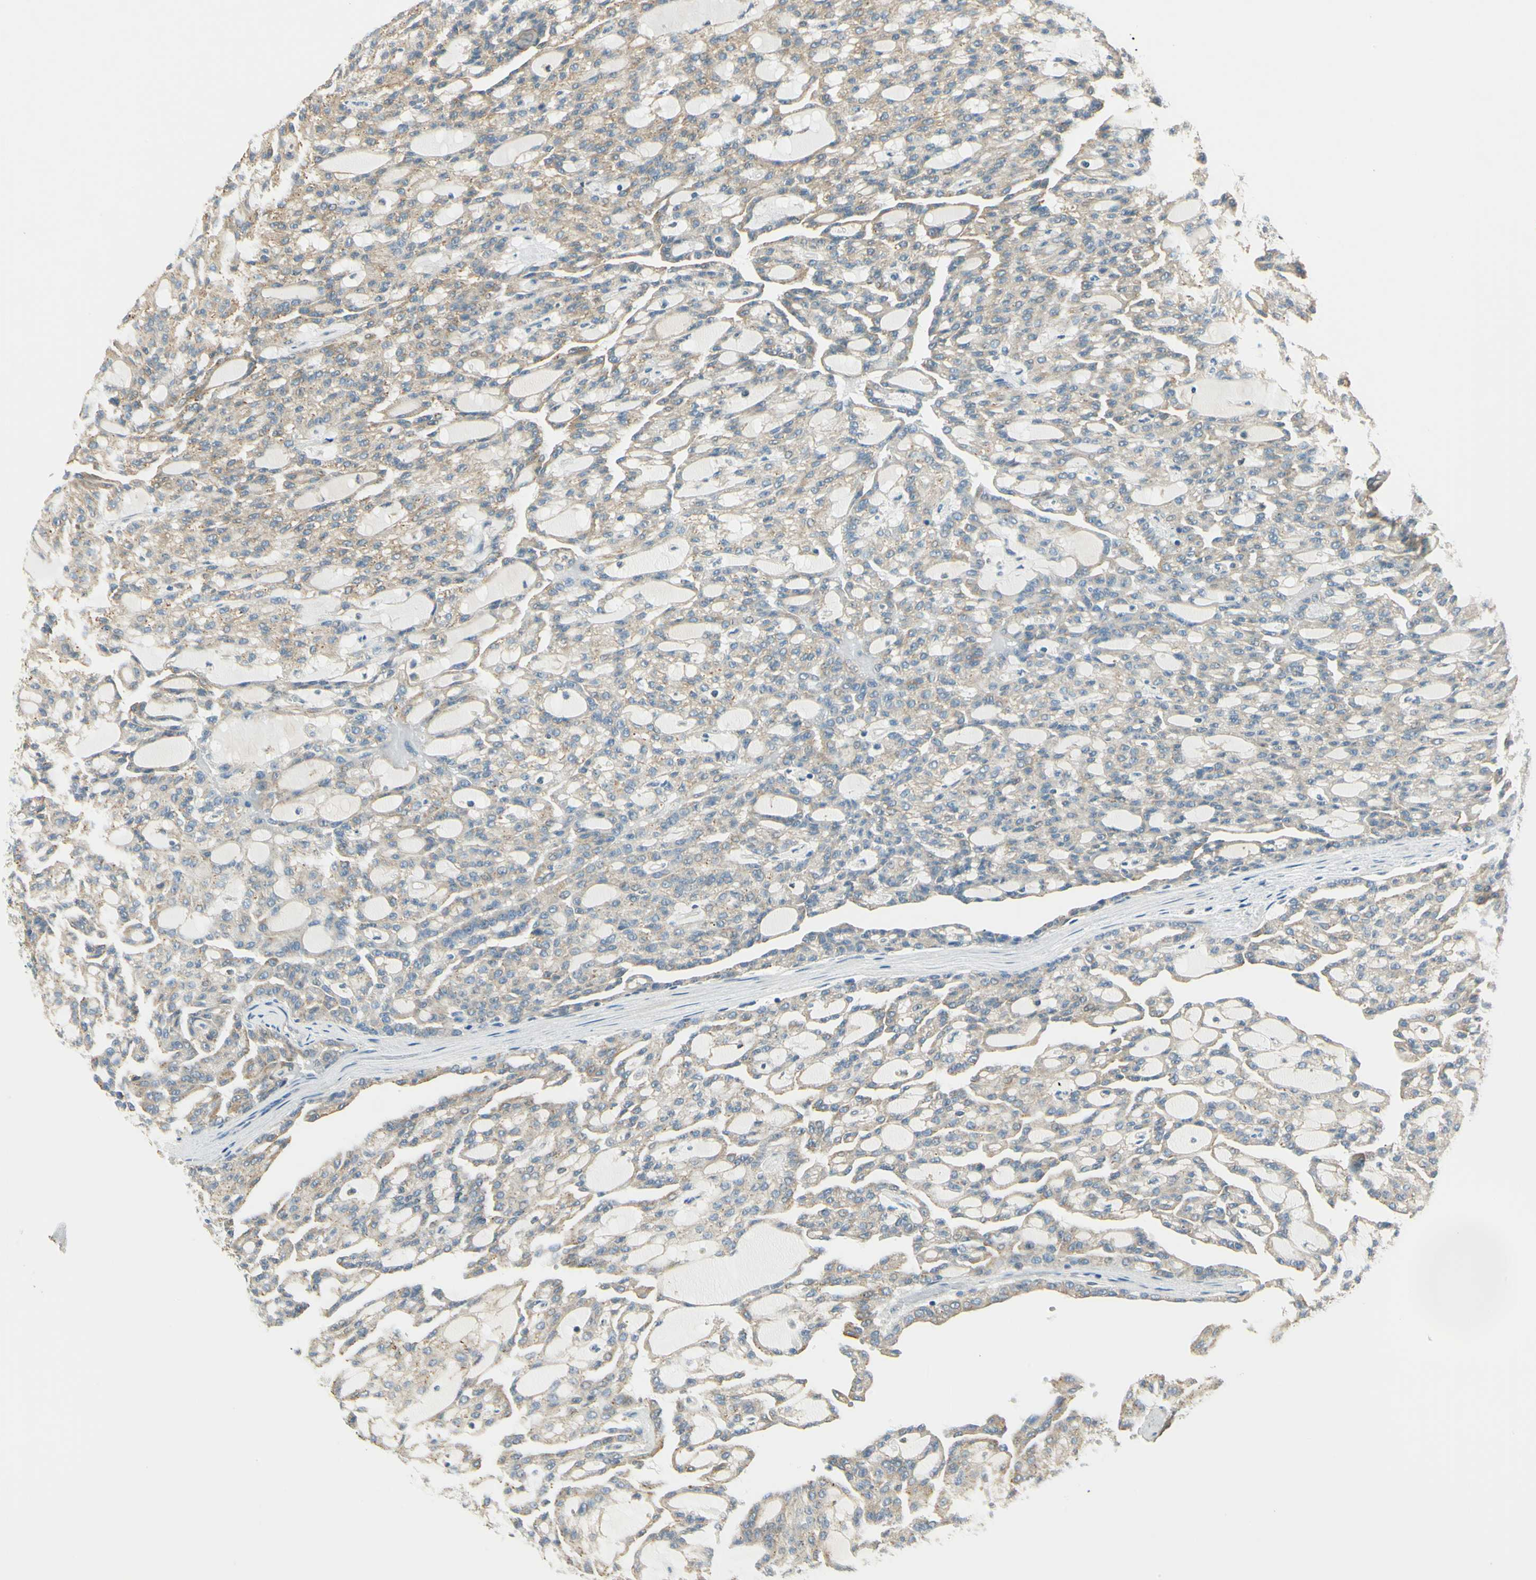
{"staining": {"intensity": "weak", "quantity": "25%-75%", "location": "cytoplasmic/membranous"}, "tissue": "renal cancer", "cell_type": "Tumor cells", "image_type": "cancer", "snomed": [{"axis": "morphology", "description": "Adenocarcinoma, NOS"}, {"axis": "topography", "description": "Kidney"}], "caption": "The photomicrograph exhibits staining of renal adenocarcinoma, revealing weak cytoplasmic/membranous protein expression (brown color) within tumor cells.", "gene": "LAMA3", "patient": {"sex": "male", "age": 63}}